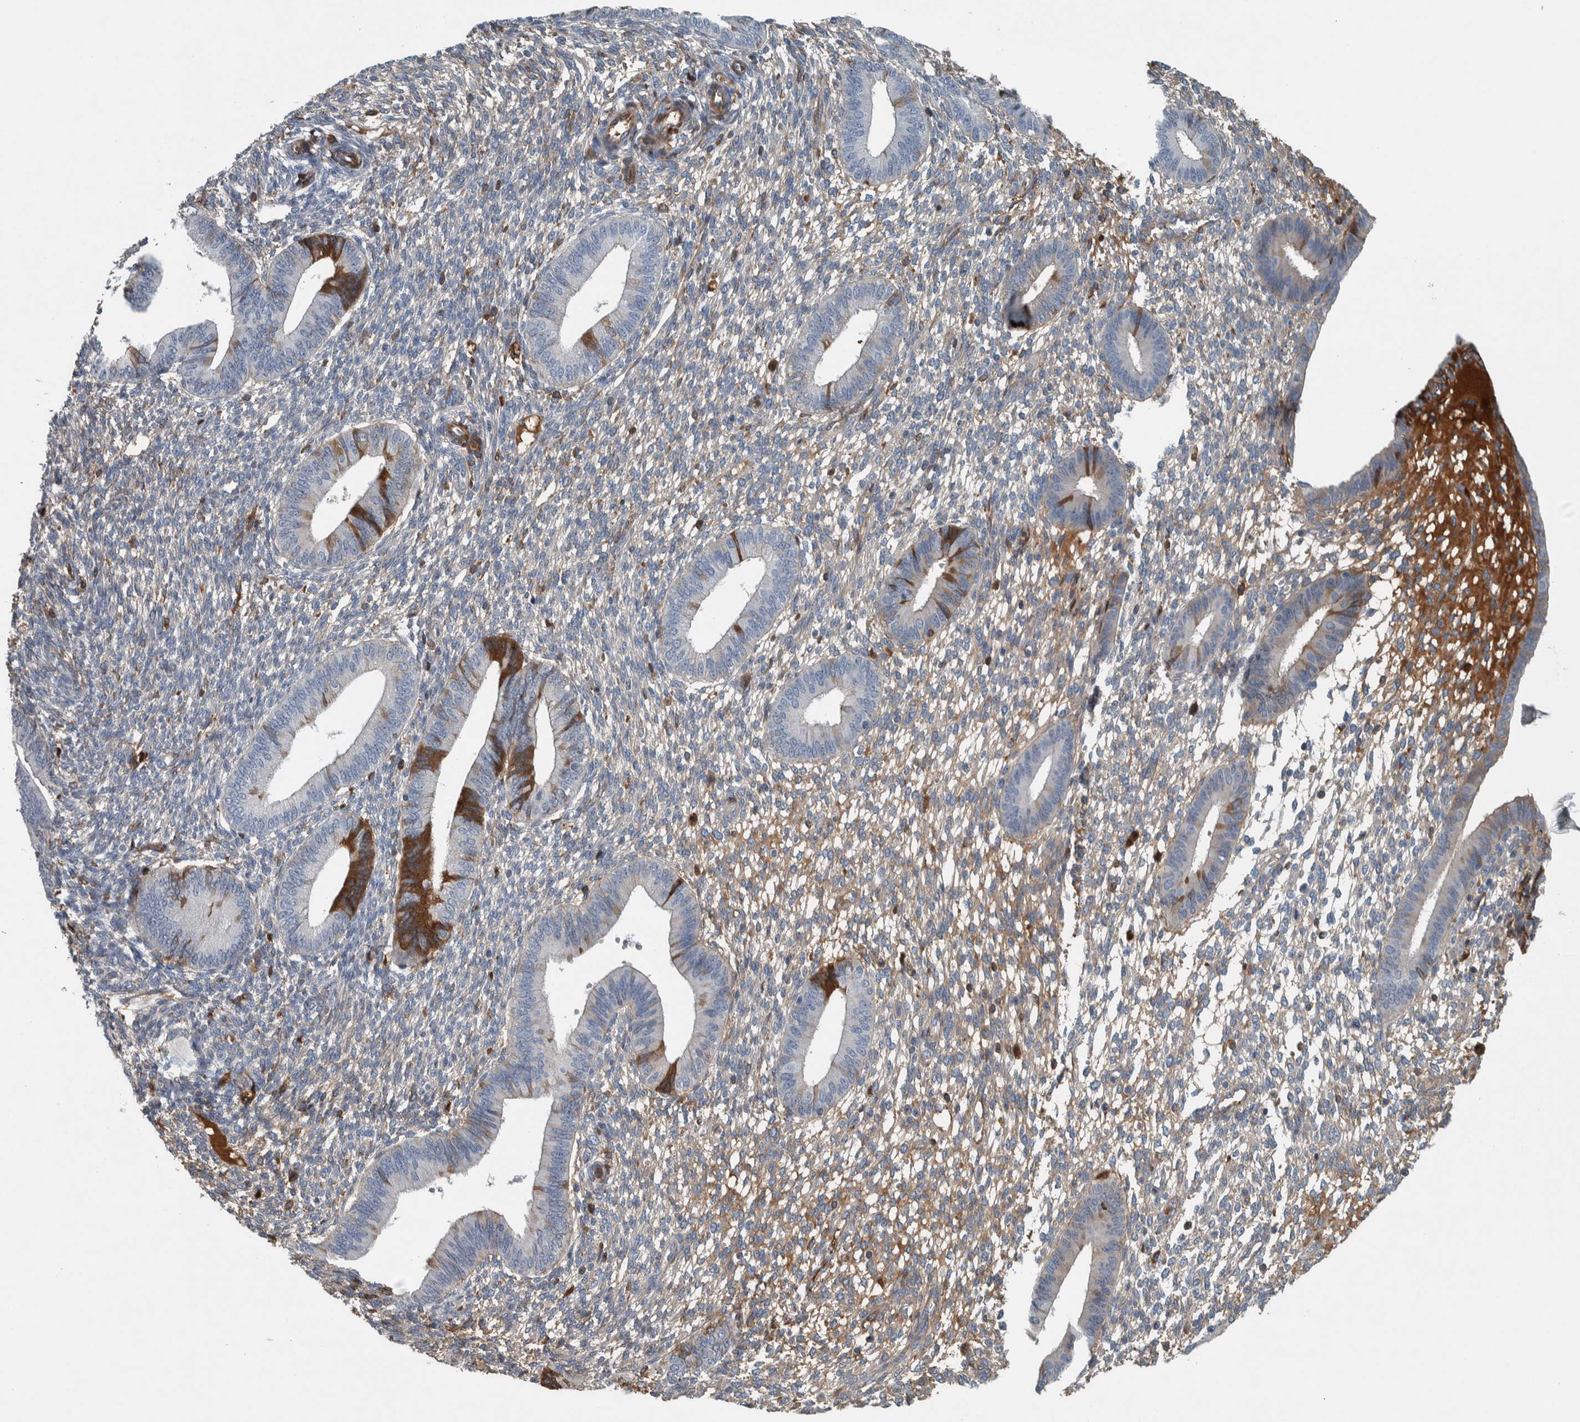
{"staining": {"intensity": "moderate", "quantity": "<25%", "location": "cytoplasmic/membranous"}, "tissue": "endometrium", "cell_type": "Cells in endometrial stroma", "image_type": "normal", "snomed": [{"axis": "morphology", "description": "Normal tissue, NOS"}, {"axis": "topography", "description": "Endometrium"}], "caption": "The immunohistochemical stain highlights moderate cytoplasmic/membranous staining in cells in endometrial stroma of benign endometrium. The staining was performed using DAB (3,3'-diaminobenzidine) to visualize the protein expression in brown, while the nuclei were stained in blue with hematoxylin (Magnification: 20x).", "gene": "SERPINC1", "patient": {"sex": "female", "age": 46}}